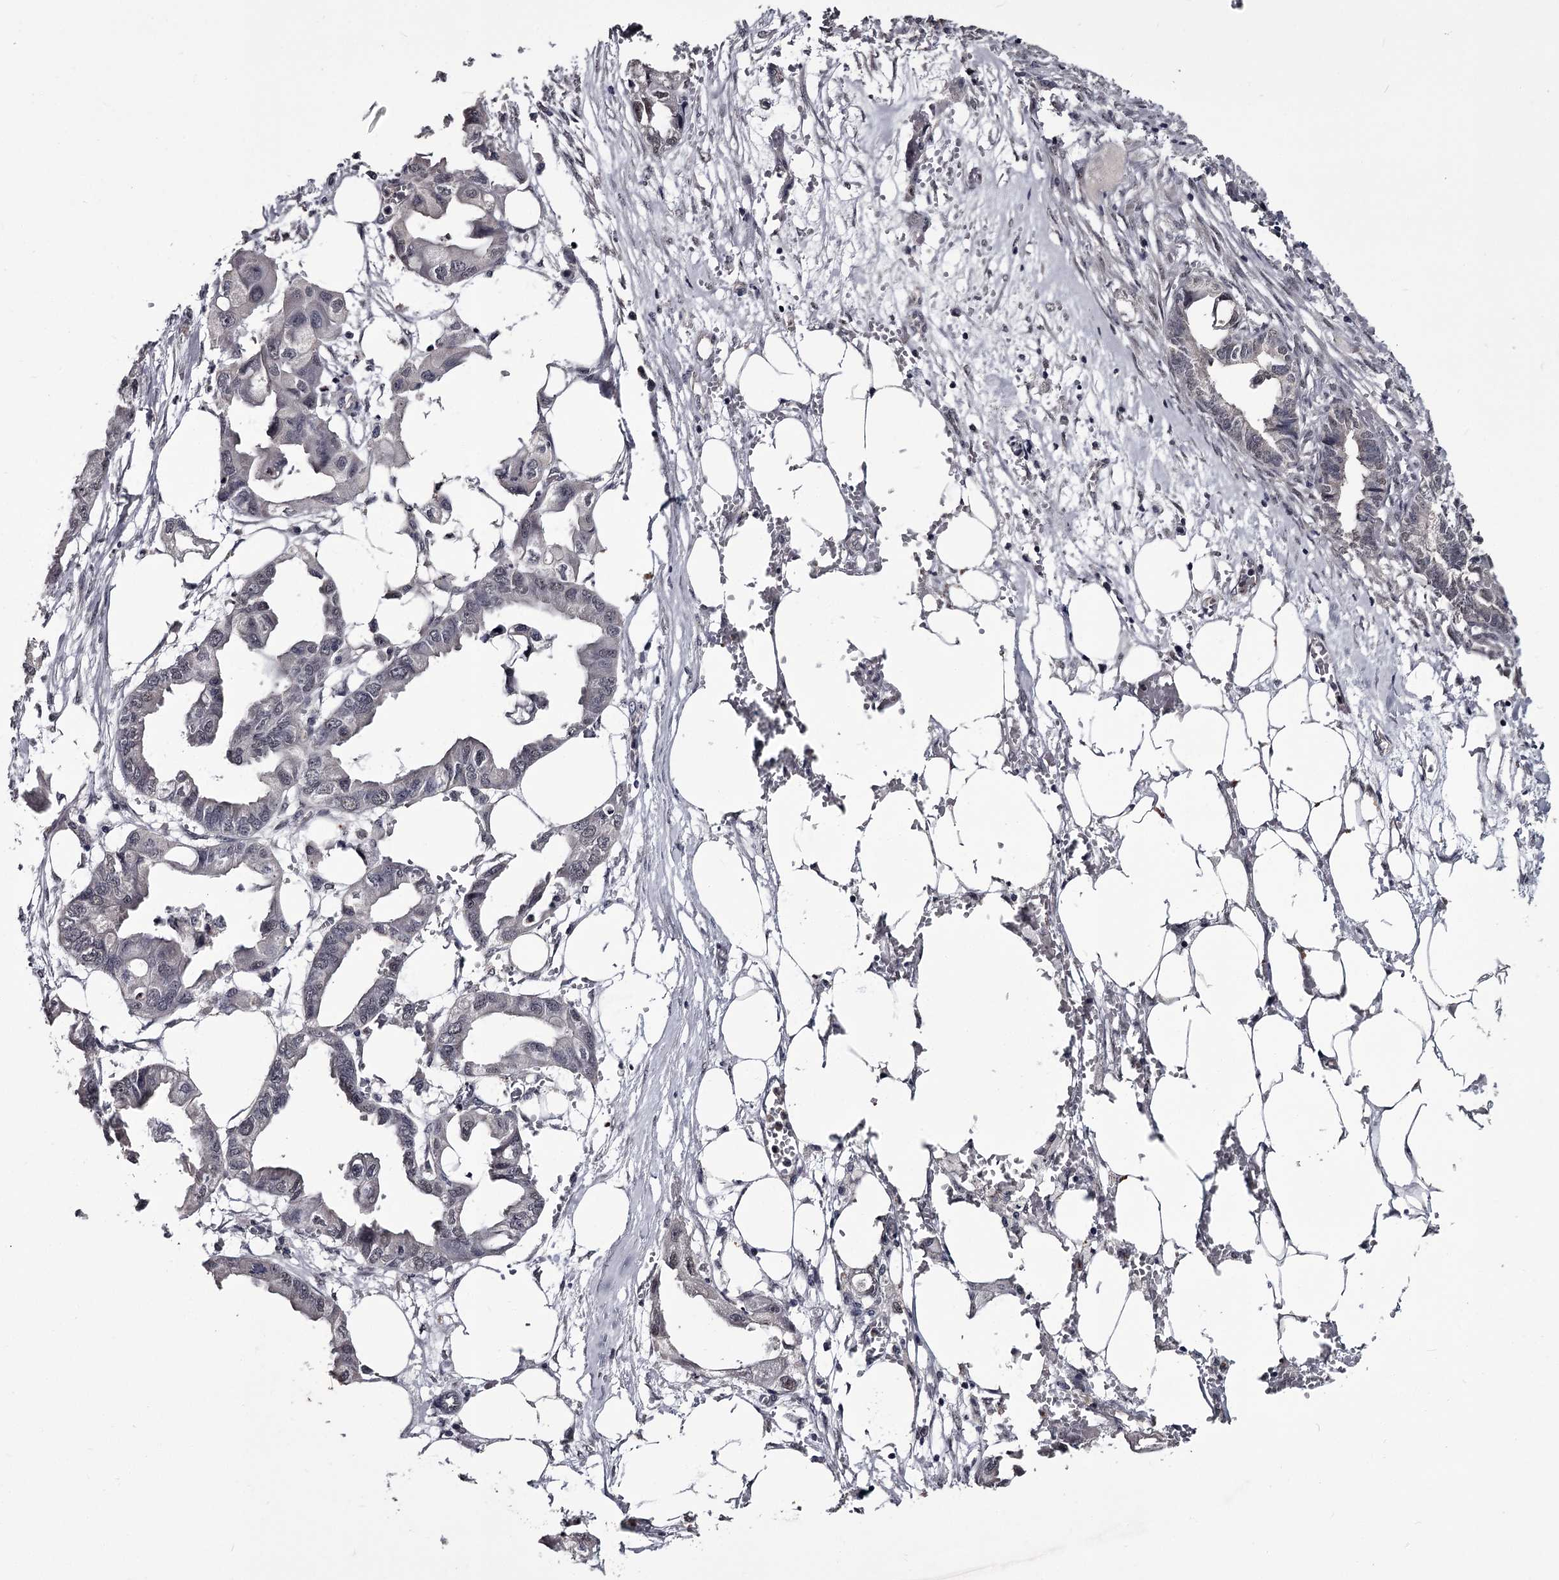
{"staining": {"intensity": "weak", "quantity": "<25%", "location": "nuclear"}, "tissue": "endometrial cancer", "cell_type": "Tumor cells", "image_type": "cancer", "snomed": [{"axis": "morphology", "description": "Adenocarcinoma, NOS"}, {"axis": "morphology", "description": "Adenocarcinoma, metastatic, NOS"}, {"axis": "topography", "description": "Adipose tissue"}, {"axis": "topography", "description": "Endometrium"}], "caption": "This is an immunohistochemistry (IHC) image of human endometrial adenocarcinoma. There is no expression in tumor cells.", "gene": "PRPF40B", "patient": {"sex": "female", "age": 67}}